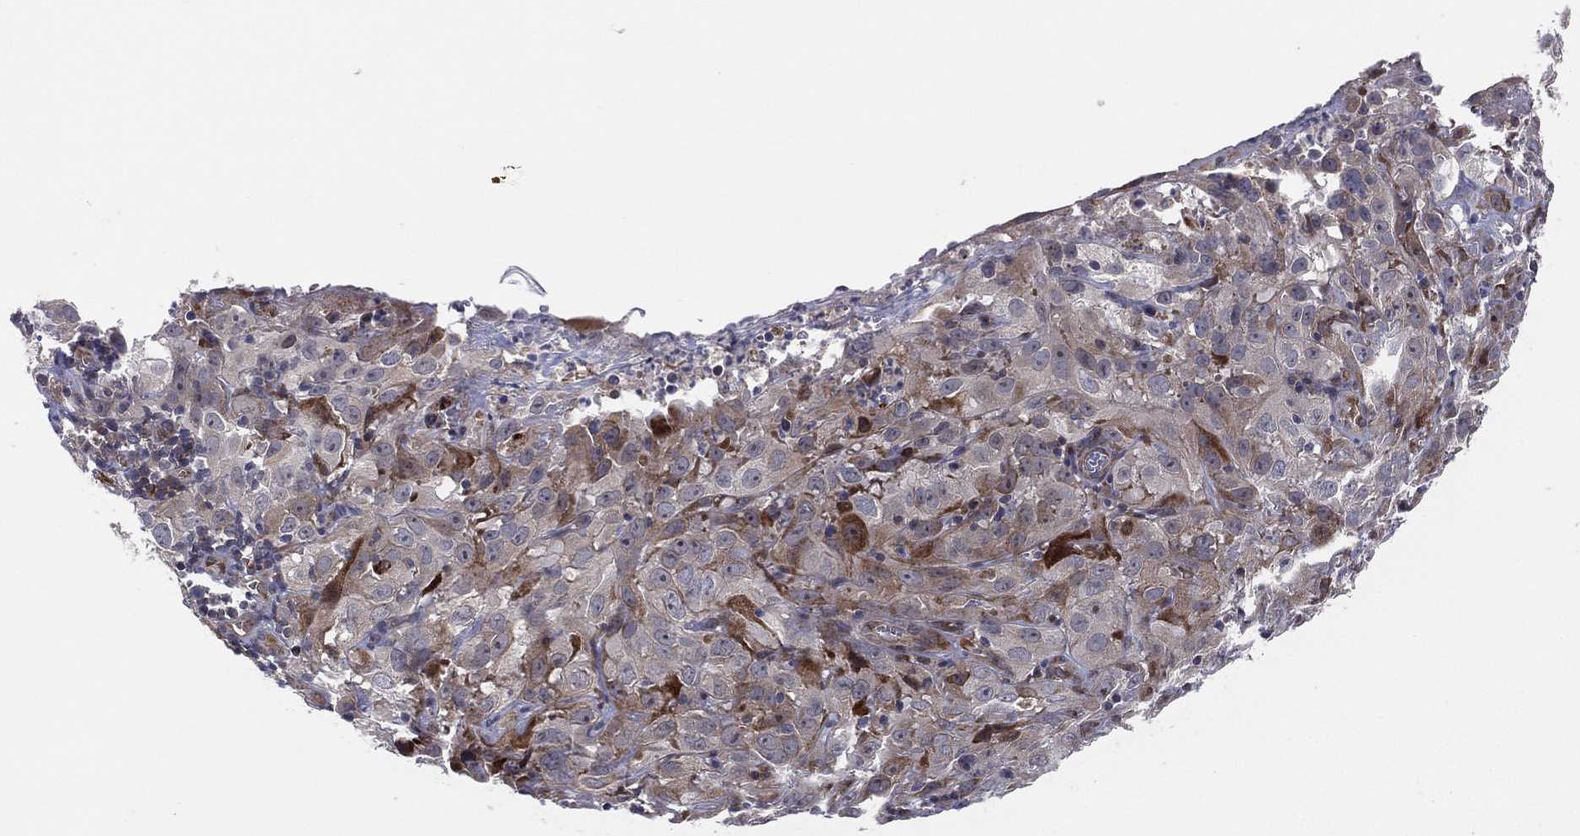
{"staining": {"intensity": "moderate", "quantity": "<25%", "location": "cytoplasmic/membranous"}, "tissue": "cervical cancer", "cell_type": "Tumor cells", "image_type": "cancer", "snomed": [{"axis": "morphology", "description": "Squamous cell carcinoma, NOS"}, {"axis": "topography", "description": "Cervix"}], "caption": "IHC micrograph of neoplastic tissue: cervical cancer (squamous cell carcinoma) stained using IHC exhibits low levels of moderate protein expression localized specifically in the cytoplasmic/membranous of tumor cells, appearing as a cytoplasmic/membranous brown color.", "gene": "UTP14A", "patient": {"sex": "female", "age": 32}}